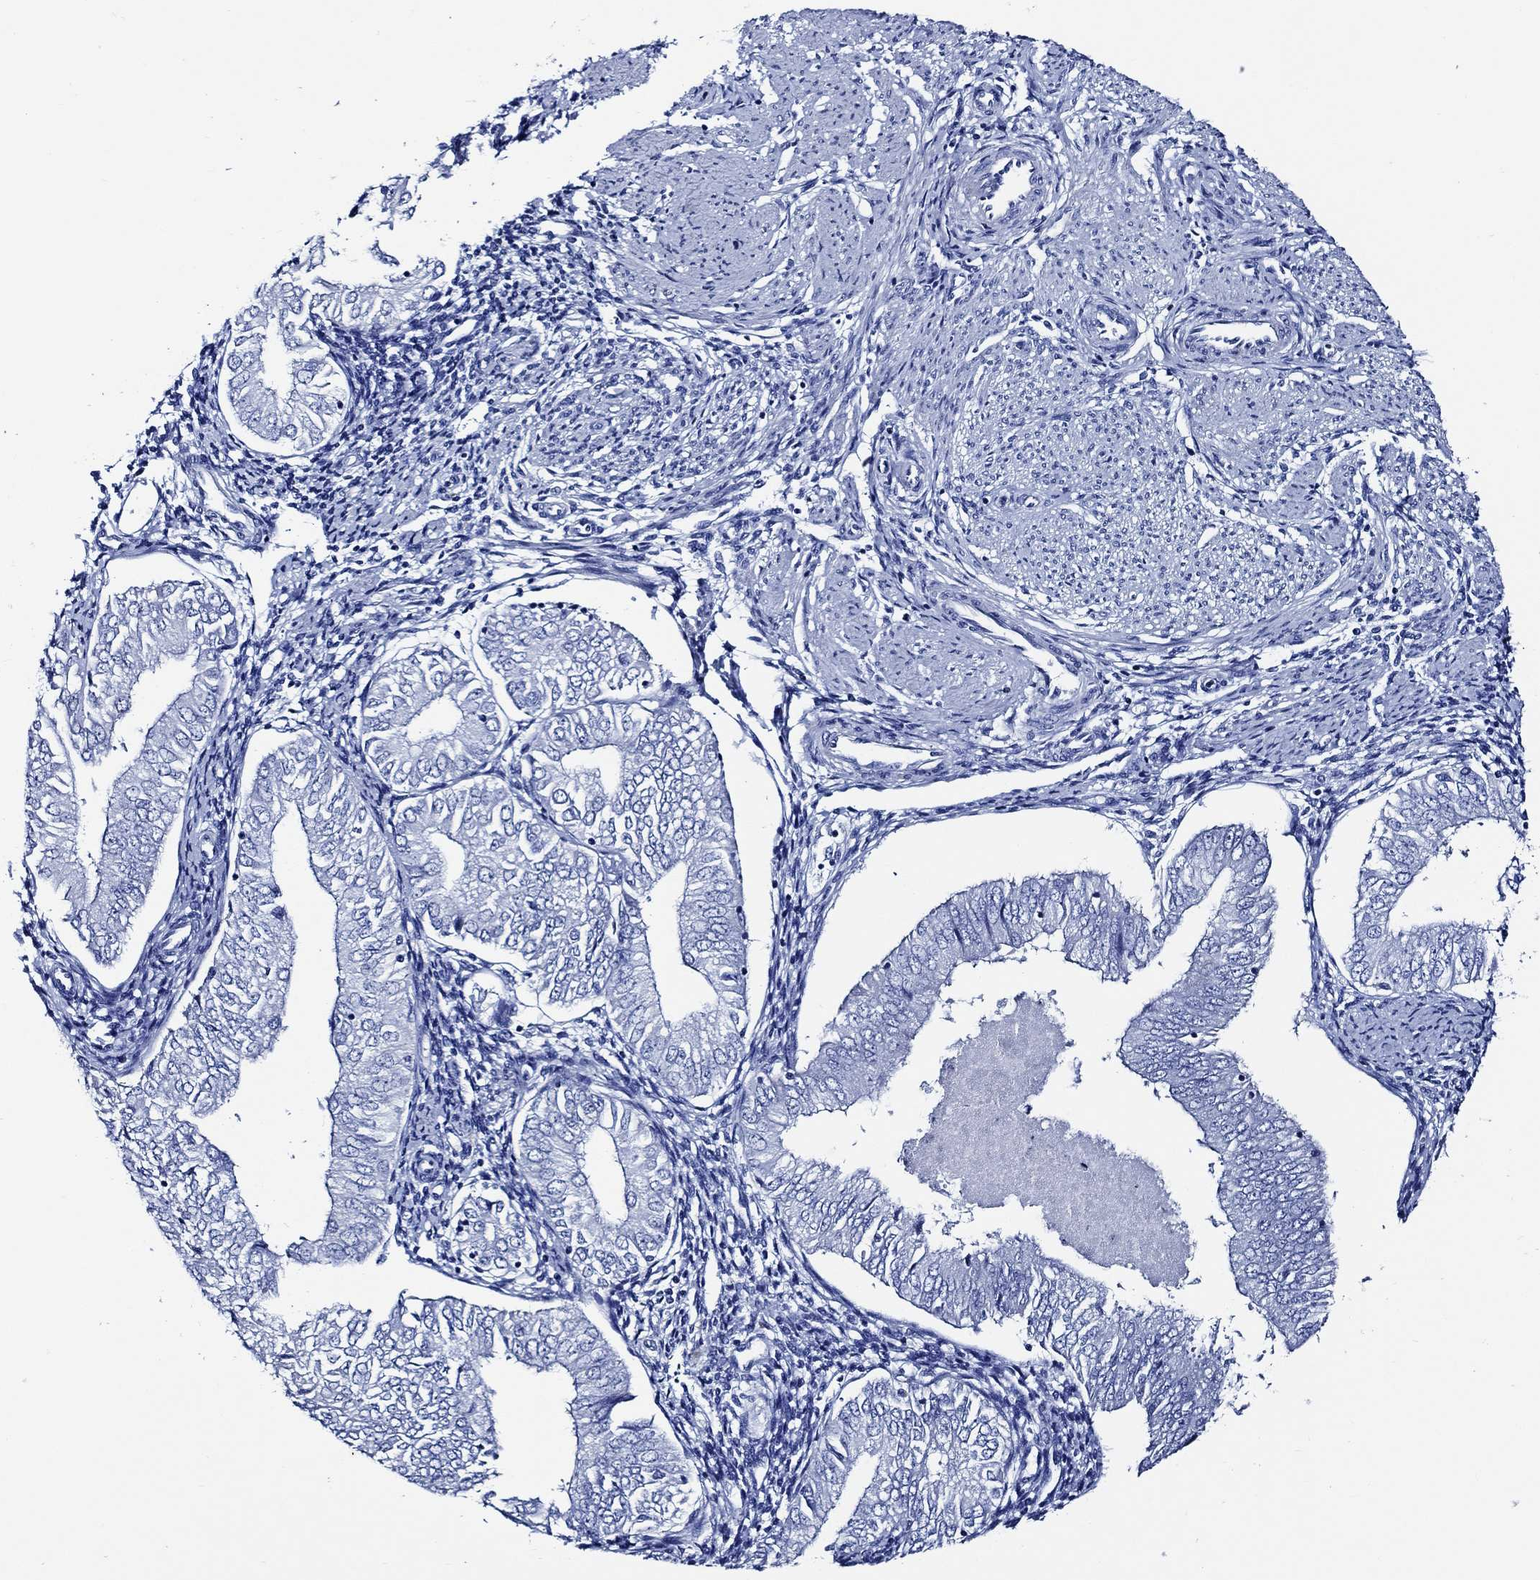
{"staining": {"intensity": "negative", "quantity": "none", "location": "none"}, "tissue": "endometrial cancer", "cell_type": "Tumor cells", "image_type": "cancer", "snomed": [{"axis": "morphology", "description": "Adenocarcinoma, NOS"}, {"axis": "topography", "description": "Endometrium"}], "caption": "The image shows no significant staining in tumor cells of endometrial cancer.", "gene": "WDR62", "patient": {"sex": "female", "age": 53}}